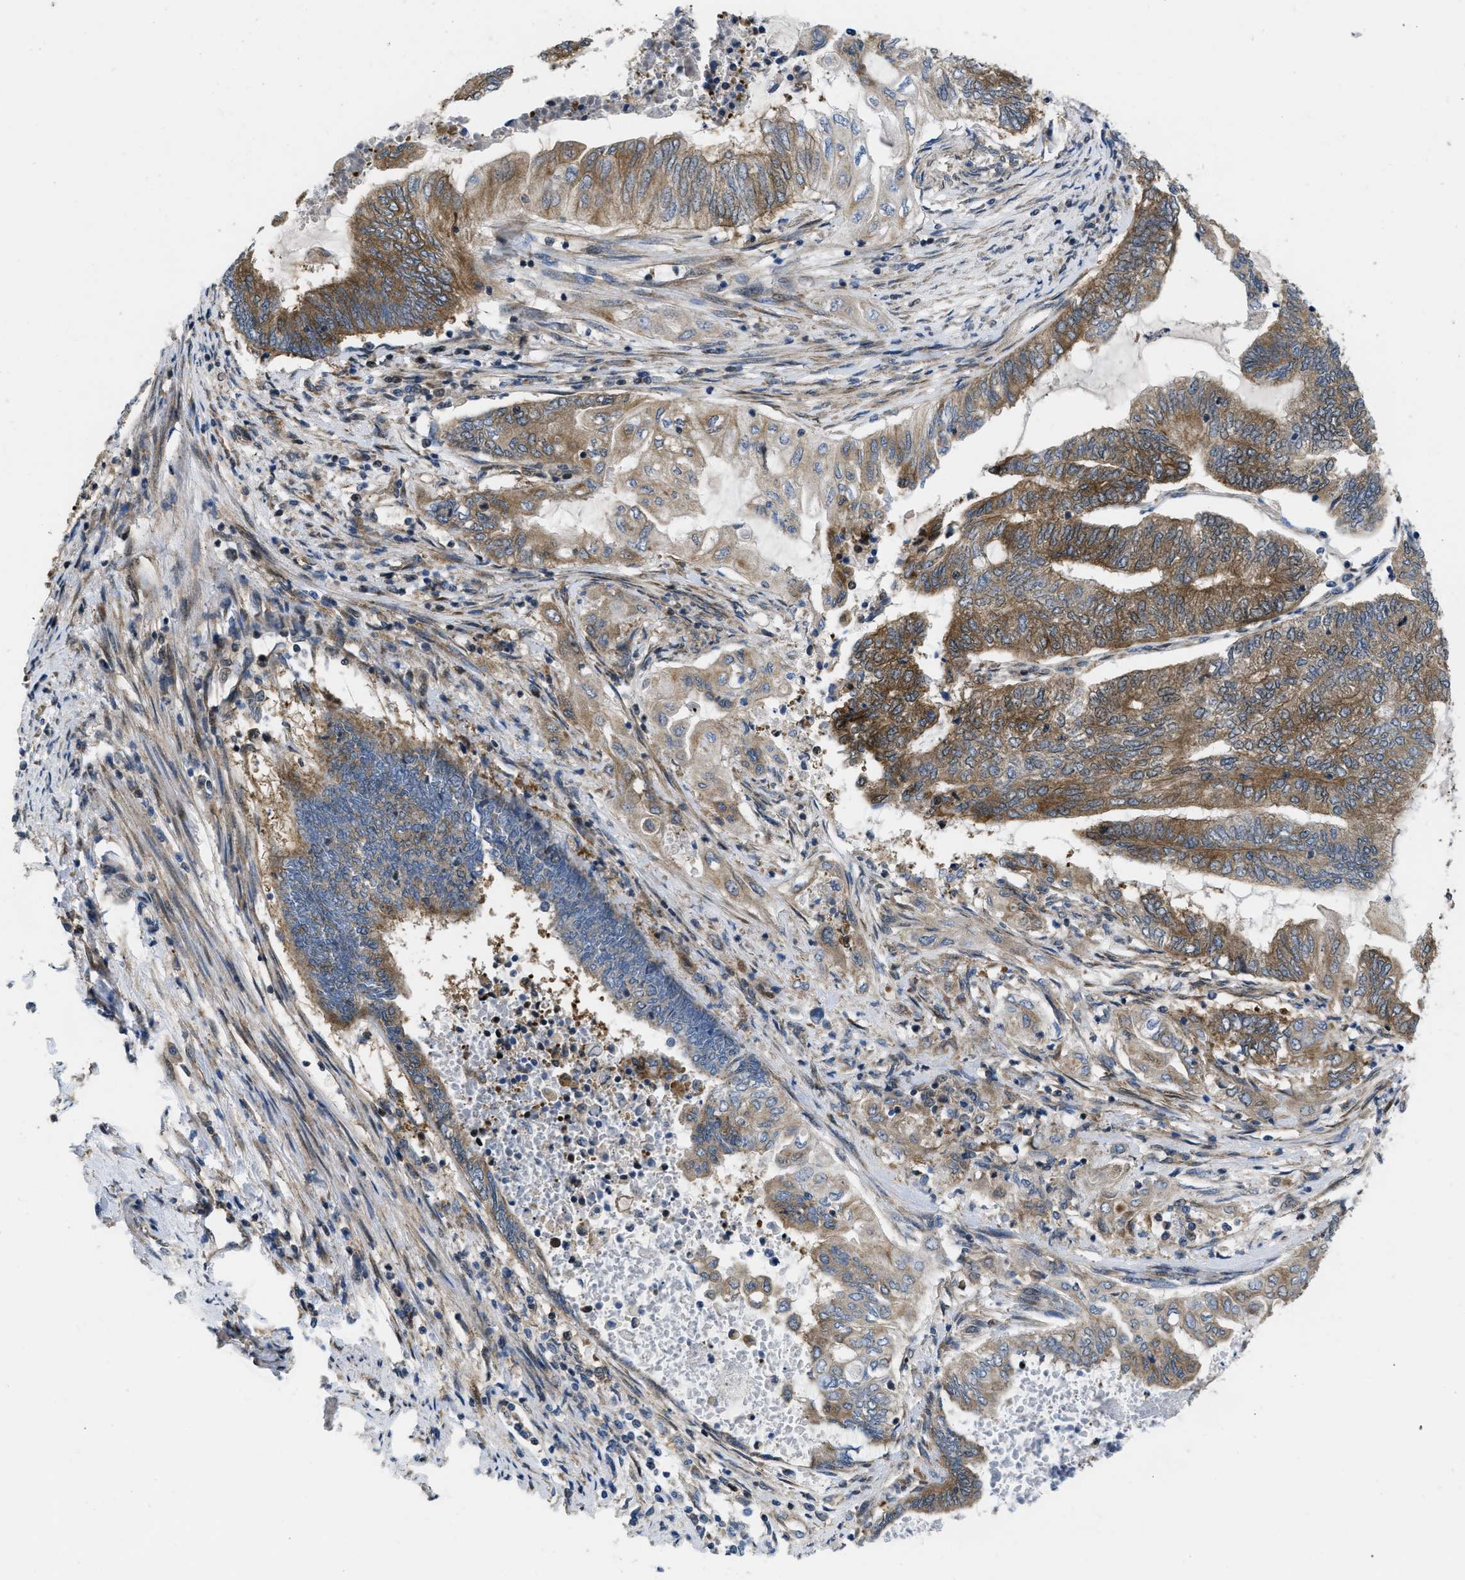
{"staining": {"intensity": "moderate", "quantity": ">75%", "location": "cytoplasmic/membranous"}, "tissue": "endometrial cancer", "cell_type": "Tumor cells", "image_type": "cancer", "snomed": [{"axis": "morphology", "description": "Adenocarcinoma, NOS"}, {"axis": "topography", "description": "Uterus"}, {"axis": "topography", "description": "Endometrium"}], "caption": "Adenocarcinoma (endometrial) stained with immunohistochemistry shows moderate cytoplasmic/membranous staining in approximately >75% of tumor cells.", "gene": "PPP2CB", "patient": {"sex": "female", "age": 70}}